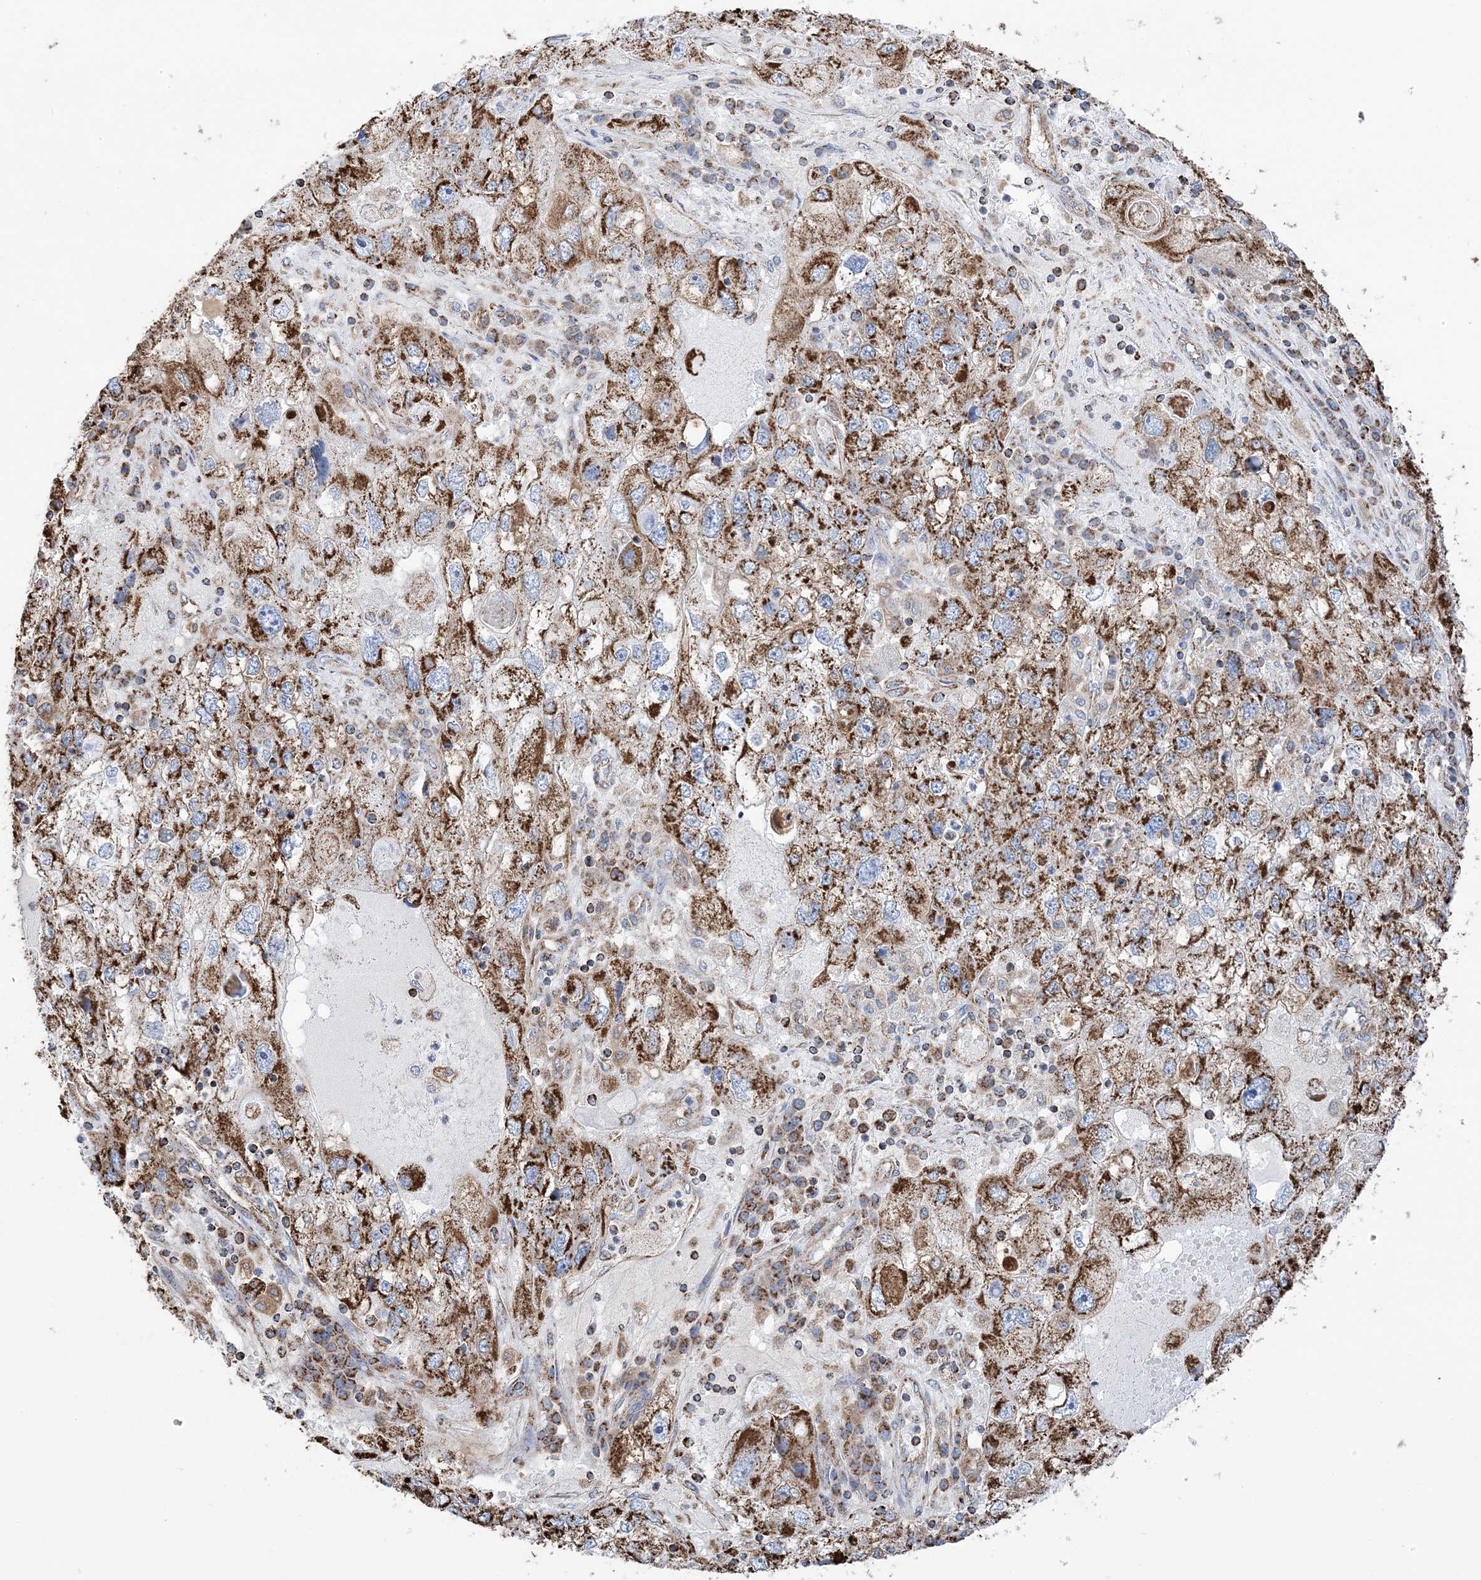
{"staining": {"intensity": "moderate", "quantity": ">75%", "location": "cytoplasmic/membranous"}, "tissue": "endometrial cancer", "cell_type": "Tumor cells", "image_type": "cancer", "snomed": [{"axis": "morphology", "description": "Adenocarcinoma, NOS"}, {"axis": "topography", "description": "Endometrium"}], "caption": "Adenocarcinoma (endometrial) was stained to show a protein in brown. There is medium levels of moderate cytoplasmic/membranous positivity in approximately >75% of tumor cells.", "gene": "GTPBP8", "patient": {"sex": "female", "age": 49}}